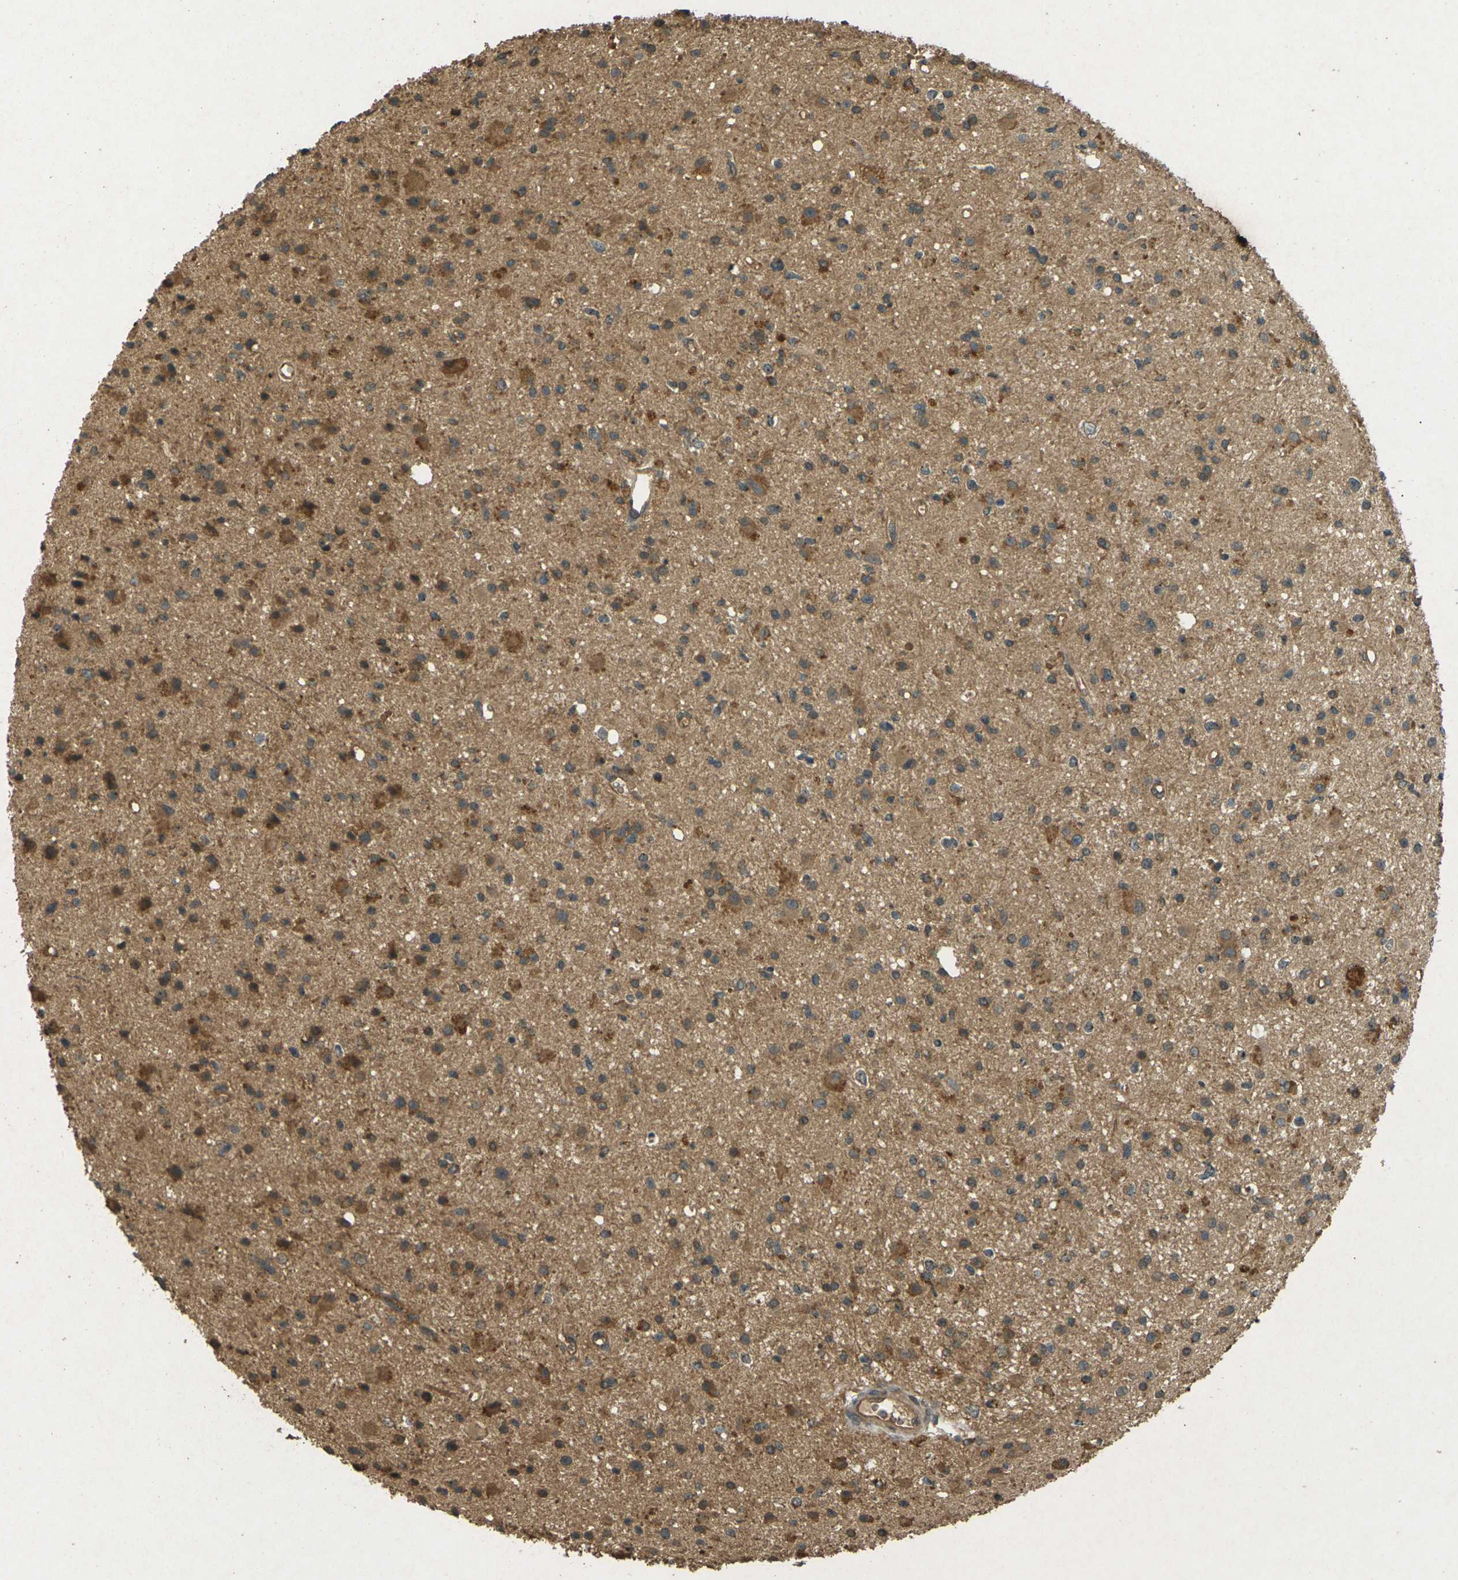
{"staining": {"intensity": "moderate", "quantity": ">75%", "location": "cytoplasmic/membranous"}, "tissue": "glioma", "cell_type": "Tumor cells", "image_type": "cancer", "snomed": [{"axis": "morphology", "description": "Glioma, malignant, High grade"}, {"axis": "topography", "description": "Brain"}], "caption": "Tumor cells show medium levels of moderate cytoplasmic/membranous positivity in about >75% of cells in malignant high-grade glioma. (DAB (3,3'-diaminobenzidine) = brown stain, brightfield microscopy at high magnification).", "gene": "TAP1", "patient": {"sex": "male", "age": 33}}